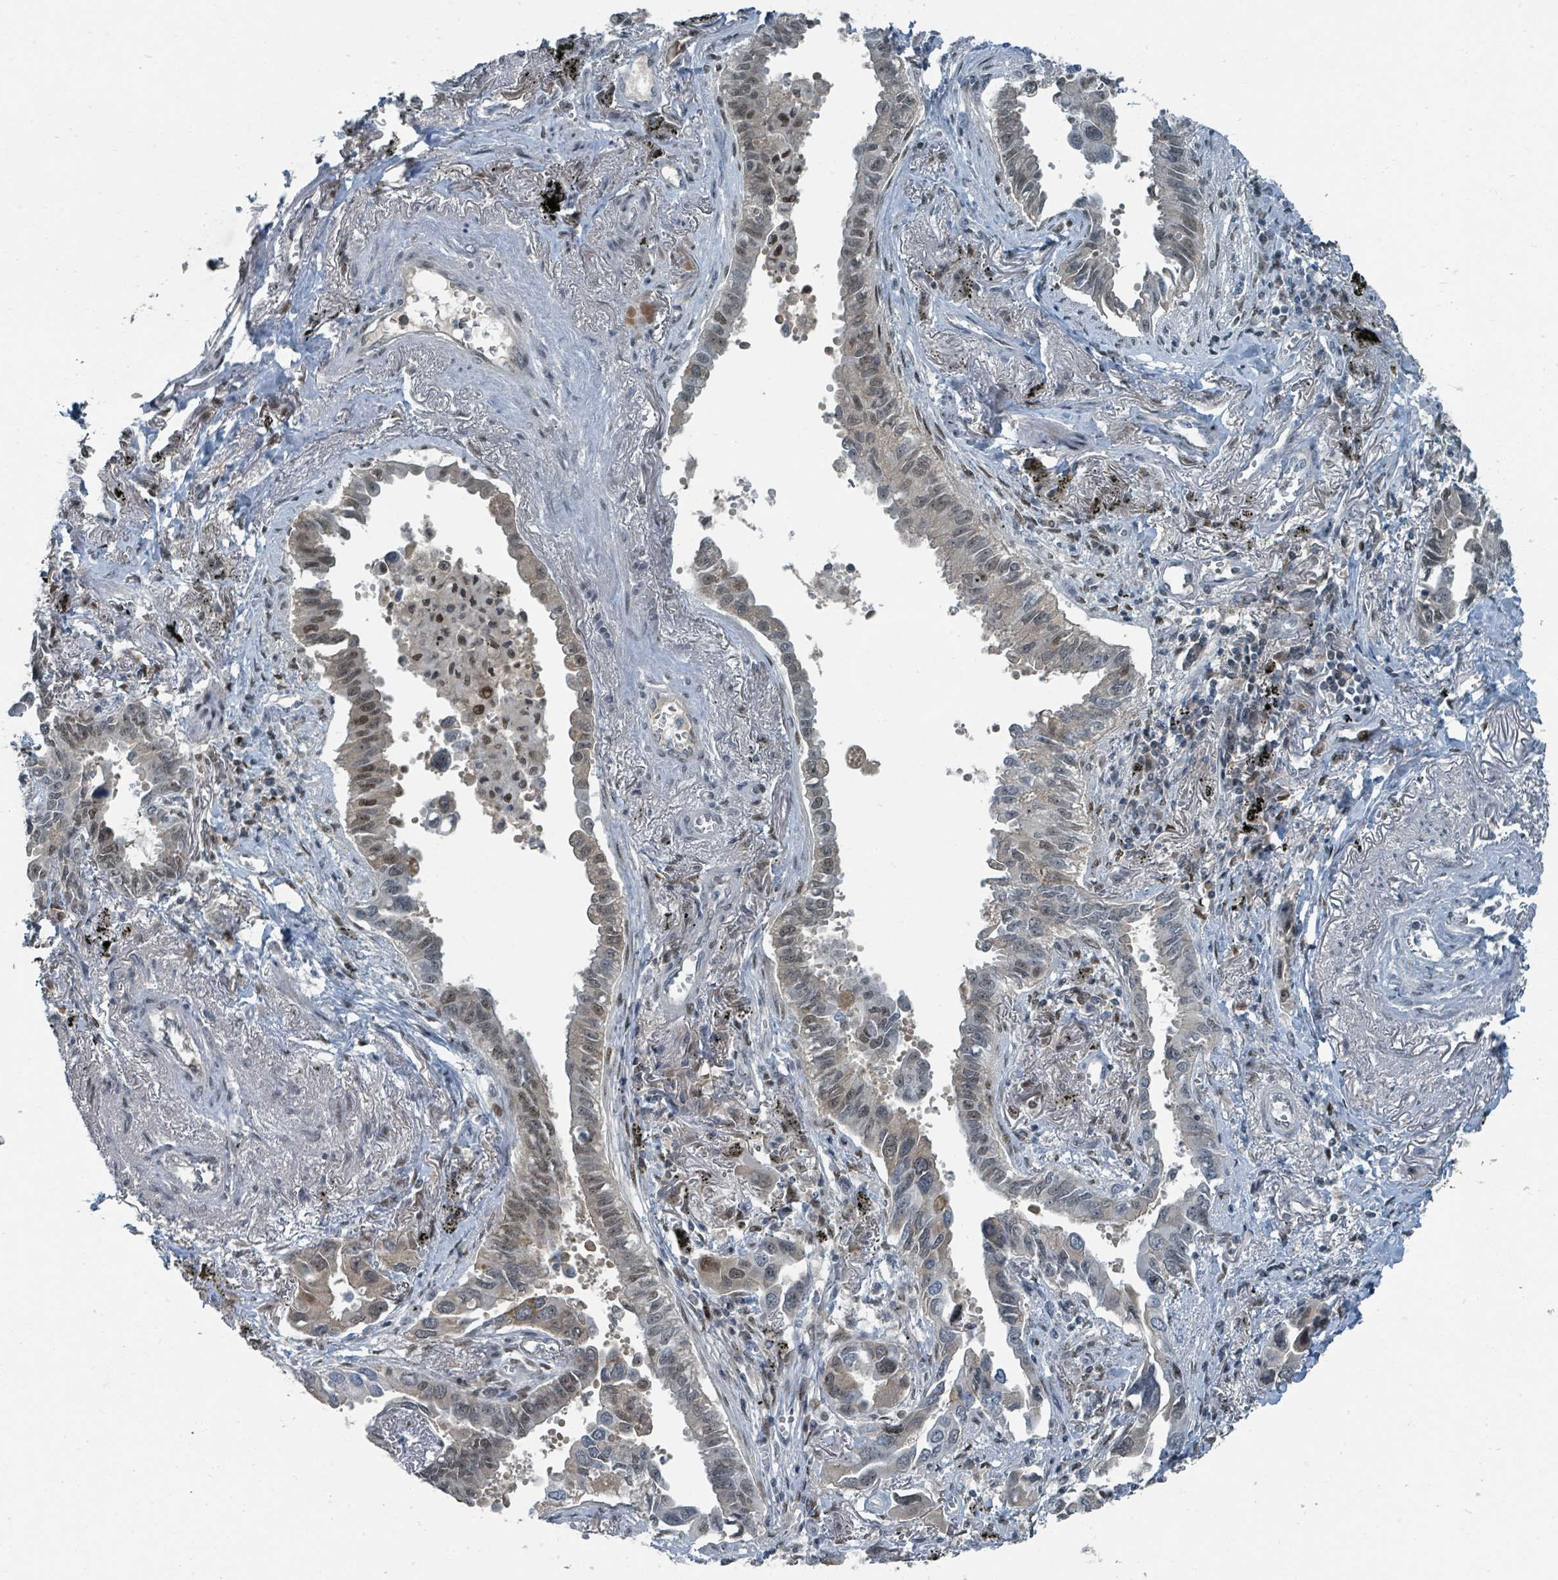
{"staining": {"intensity": "weak", "quantity": "25%-75%", "location": "nuclear"}, "tissue": "lung cancer", "cell_type": "Tumor cells", "image_type": "cancer", "snomed": [{"axis": "morphology", "description": "Adenocarcinoma, NOS"}, {"axis": "topography", "description": "Lung"}], "caption": "Immunohistochemistry of human adenocarcinoma (lung) reveals low levels of weak nuclear staining in approximately 25%-75% of tumor cells. (DAB (3,3'-diaminobenzidine) IHC with brightfield microscopy, high magnification).", "gene": "UCK1", "patient": {"sex": "male", "age": 67}}